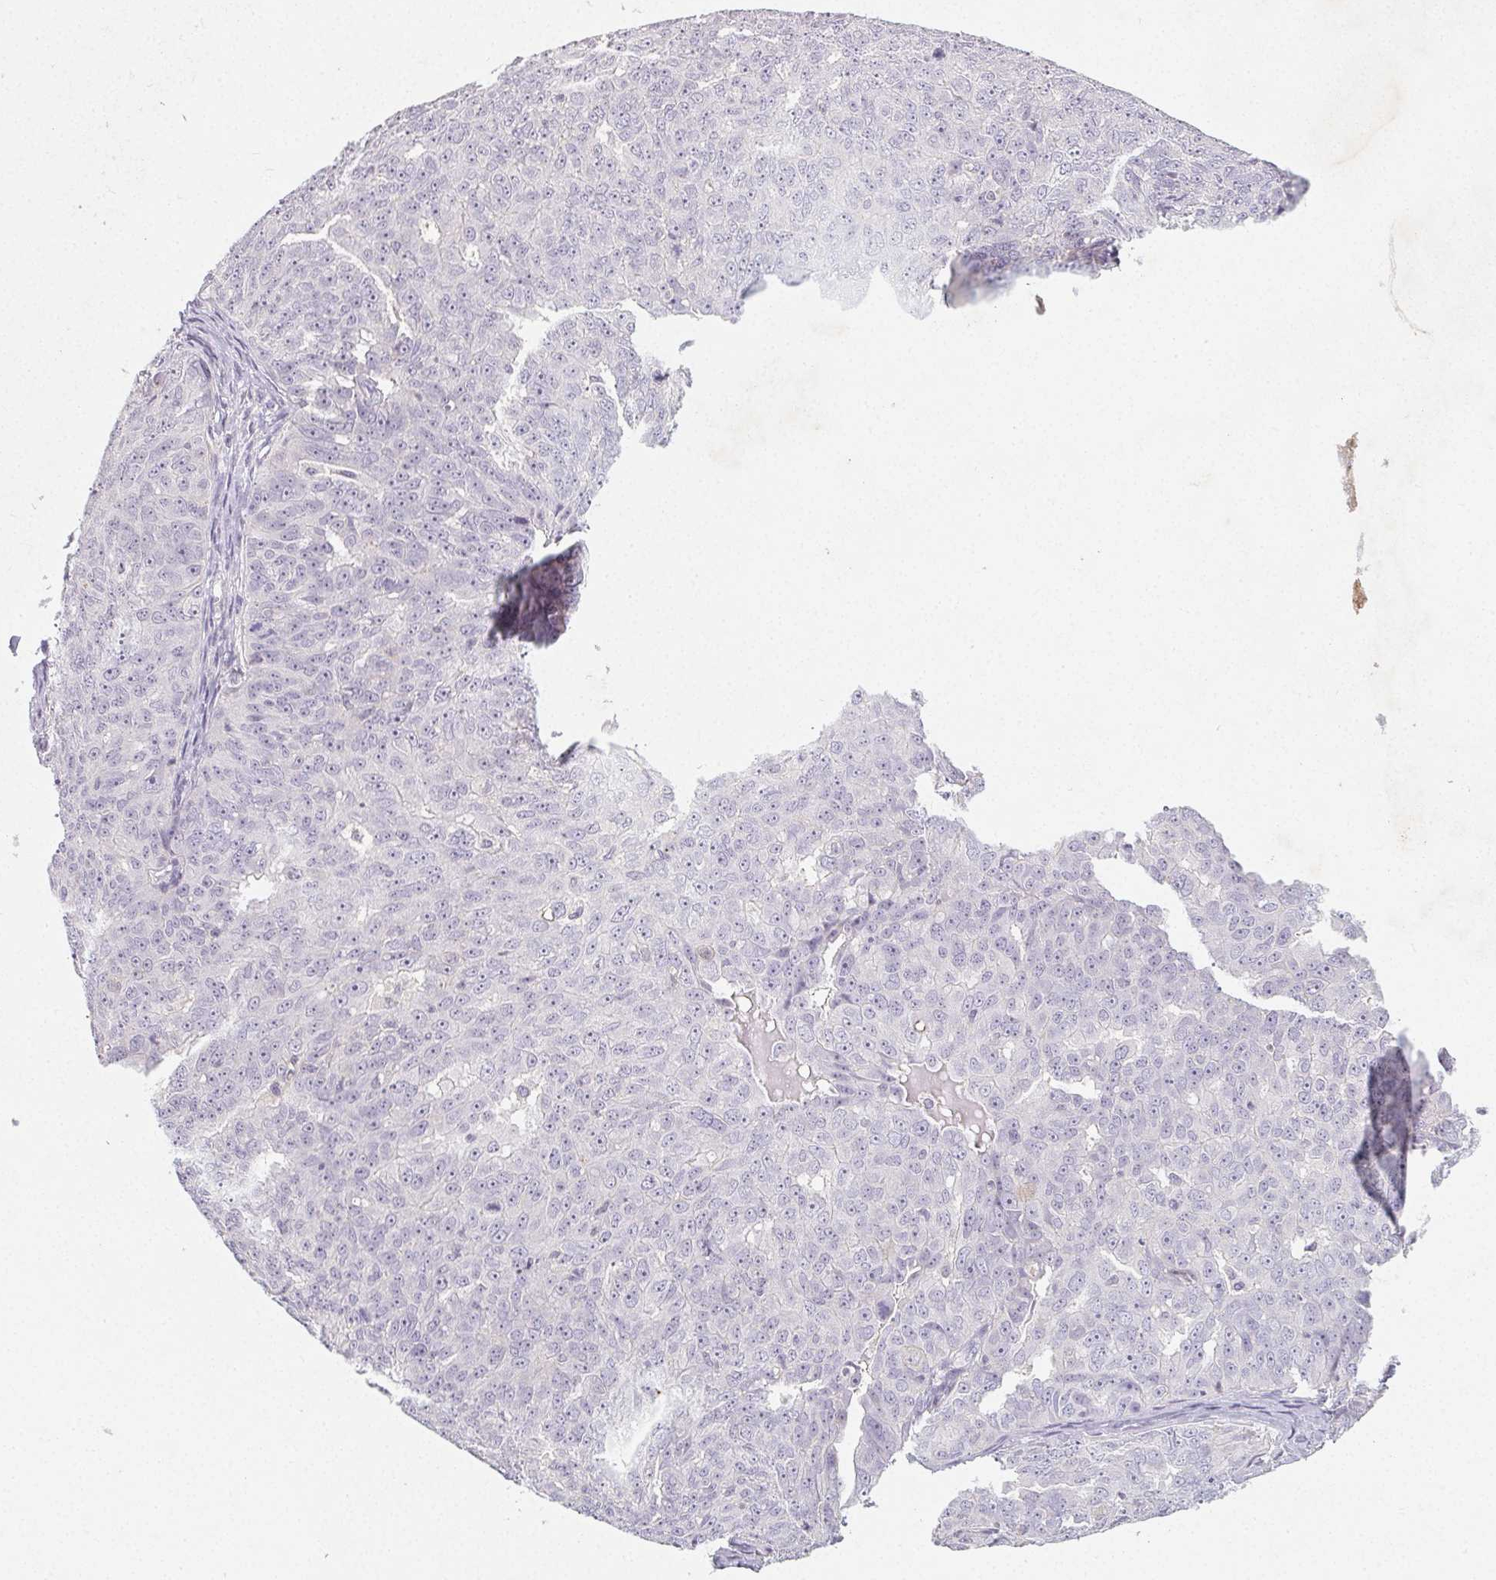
{"staining": {"intensity": "negative", "quantity": "none", "location": "none"}, "tissue": "ovarian cancer", "cell_type": "Tumor cells", "image_type": "cancer", "snomed": [{"axis": "morphology", "description": "Carcinoma, endometroid"}, {"axis": "topography", "description": "Ovary"}], "caption": "IHC micrograph of neoplastic tissue: human ovarian cancer stained with DAB (3,3'-diaminobenzidine) reveals no significant protein expression in tumor cells.", "gene": "LRRC23", "patient": {"sex": "female", "age": 70}}